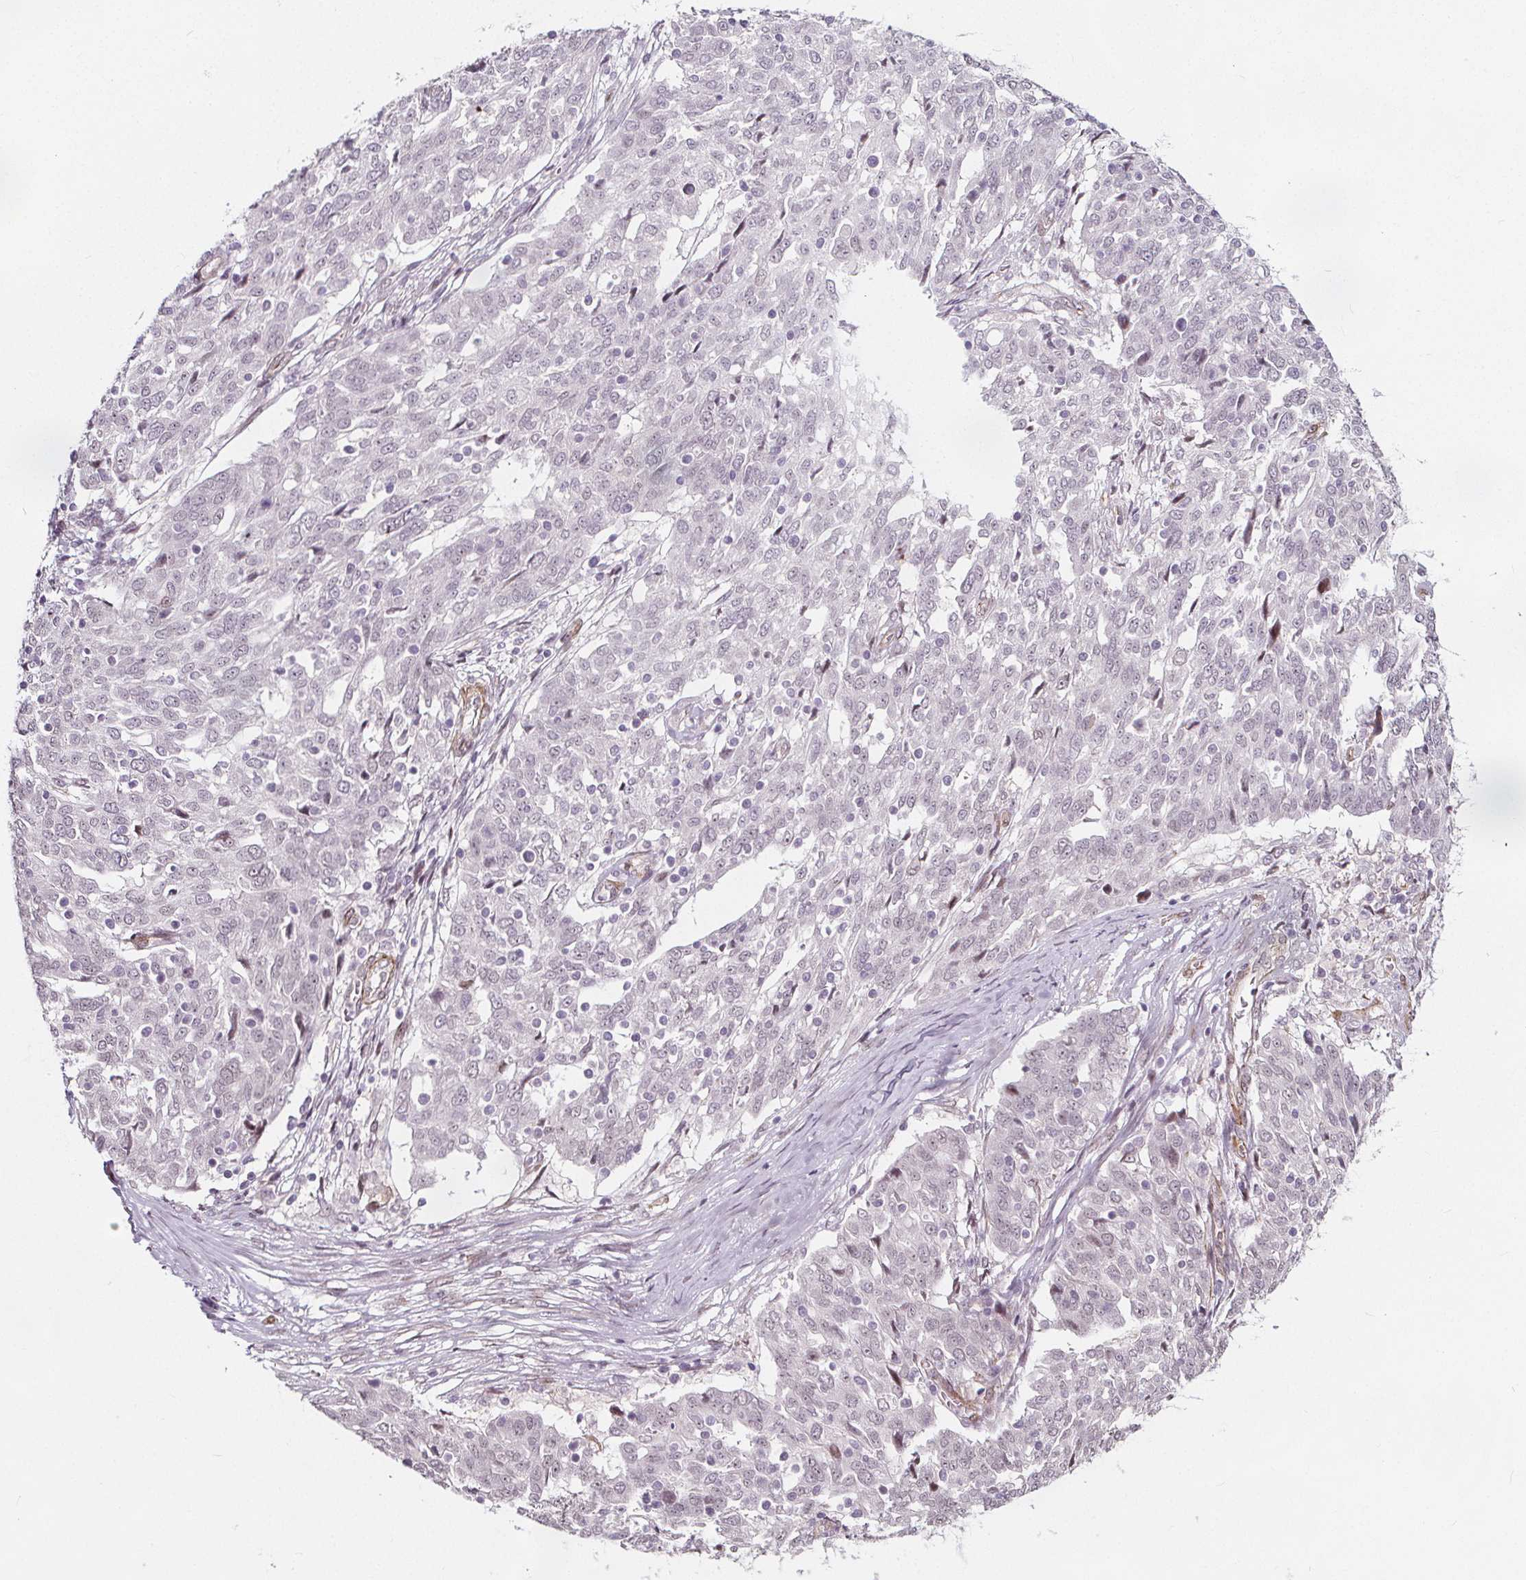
{"staining": {"intensity": "negative", "quantity": "none", "location": "none"}, "tissue": "ovarian cancer", "cell_type": "Tumor cells", "image_type": "cancer", "snomed": [{"axis": "morphology", "description": "Cystadenocarcinoma, serous, NOS"}, {"axis": "topography", "description": "Ovary"}], "caption": "Protein analysis of ovarian cancer exhibits no significant staining in tumor cells. (Brightfield microscopy of DAB immunohistochemistry at high magnification).", "gene": "HAS1", "patient": {"sex": "female", "age": 67}}